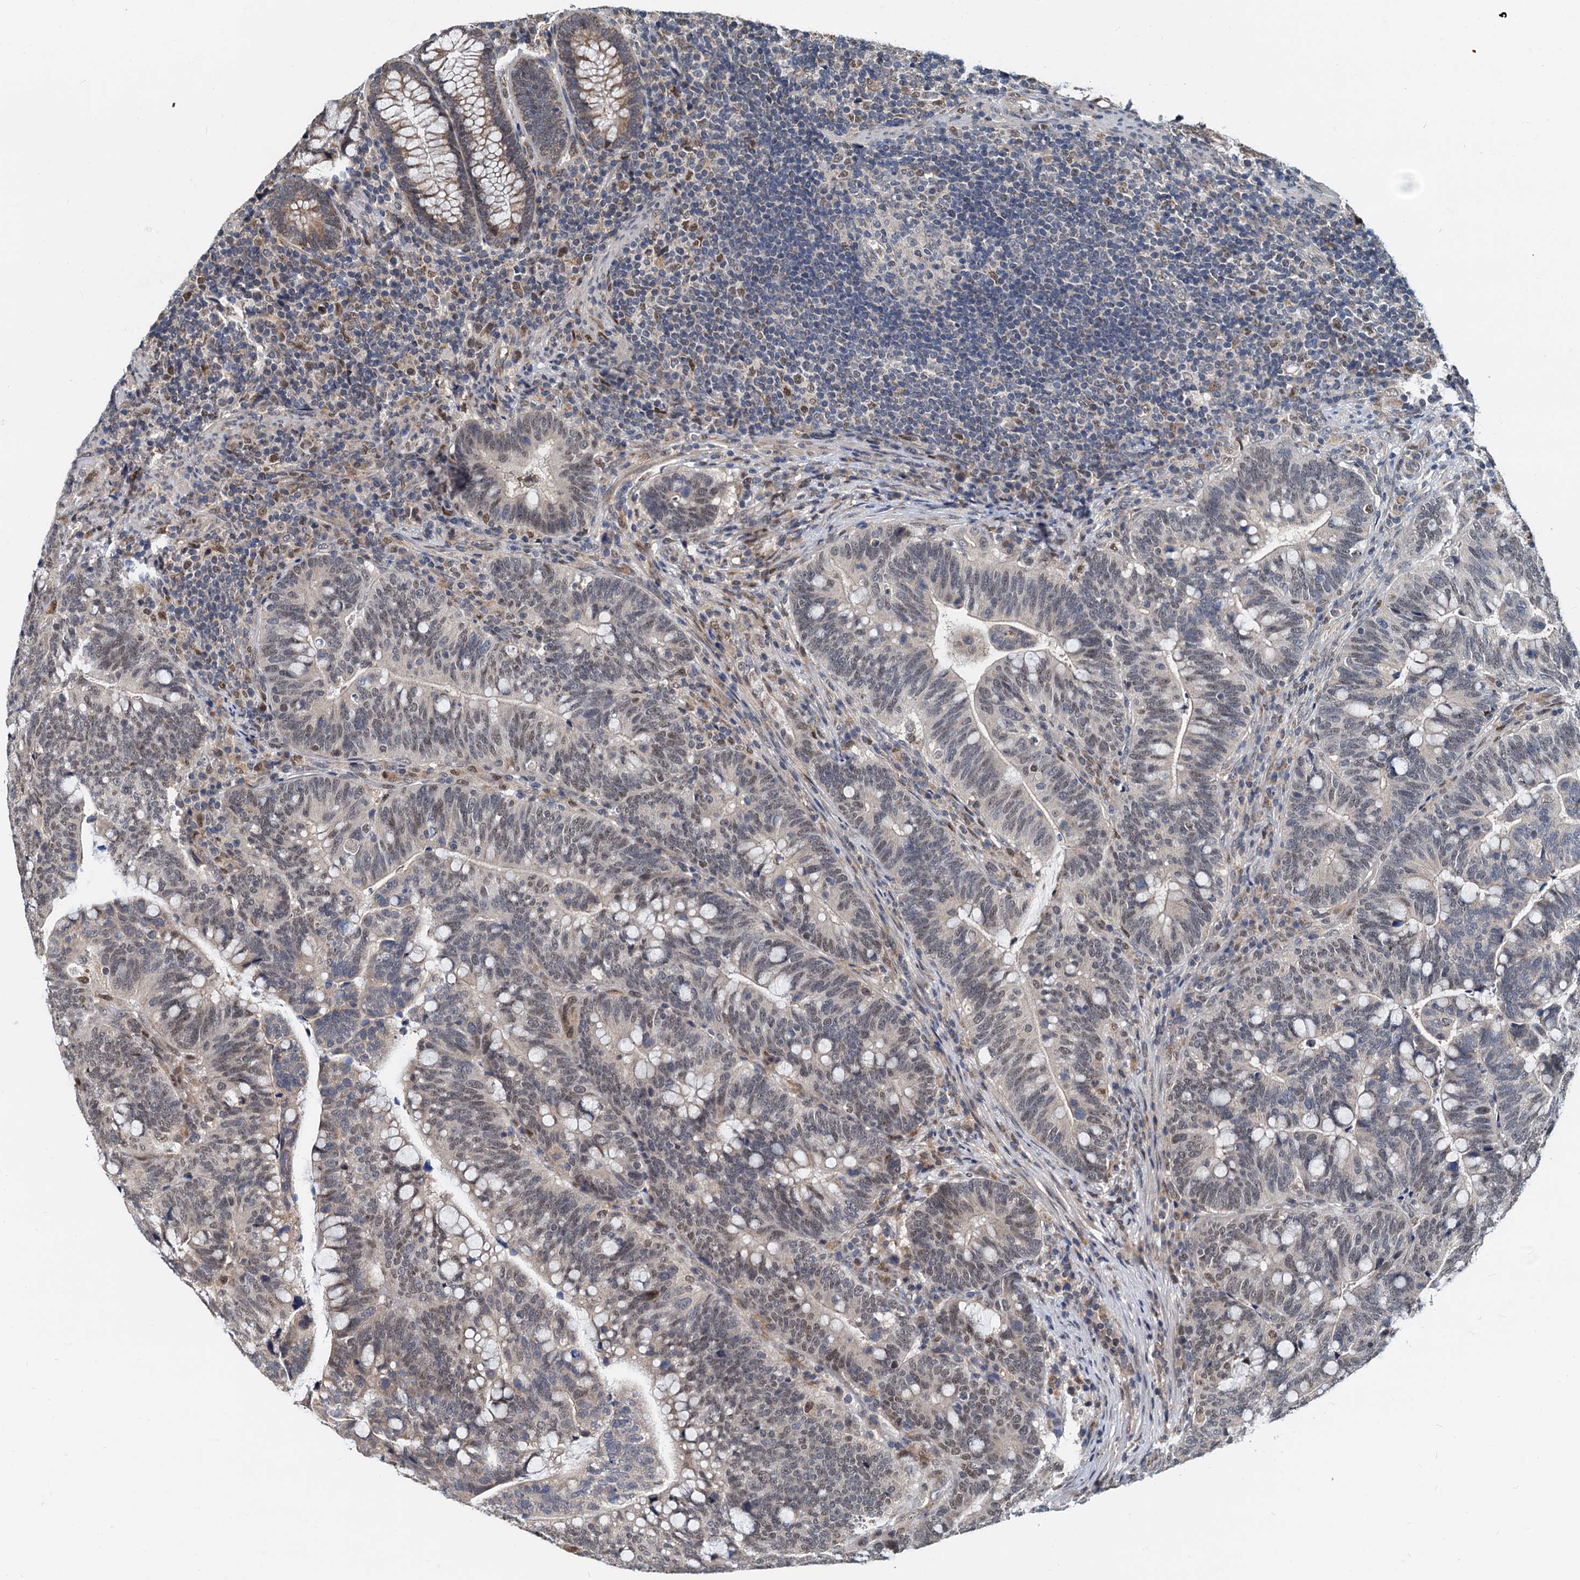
{"staining": {"intensity": "weak", "quantity": "25%-75%", "location": "nuclear"}, "tissue": "colorectal cancer", "cell_type": "Tumor cells", "image_type": "cancer", "snomed": [{"axis": "morphology", "description": "Normal tissue, NOS"}, {"axis": "morphology", "description": "Adenocarcinoma, NOS"}, {"axis": "topography", "description": "Colon"}], "caption": "Immunohistochemical staining of colorectal cancer (adenocarcinoma) exhibits low levels of weak nuclear positivity in approximately 25%-75% of tumor cells.", "gene": "MCMBP", "patient": {"sex": "female", "age": 66}}